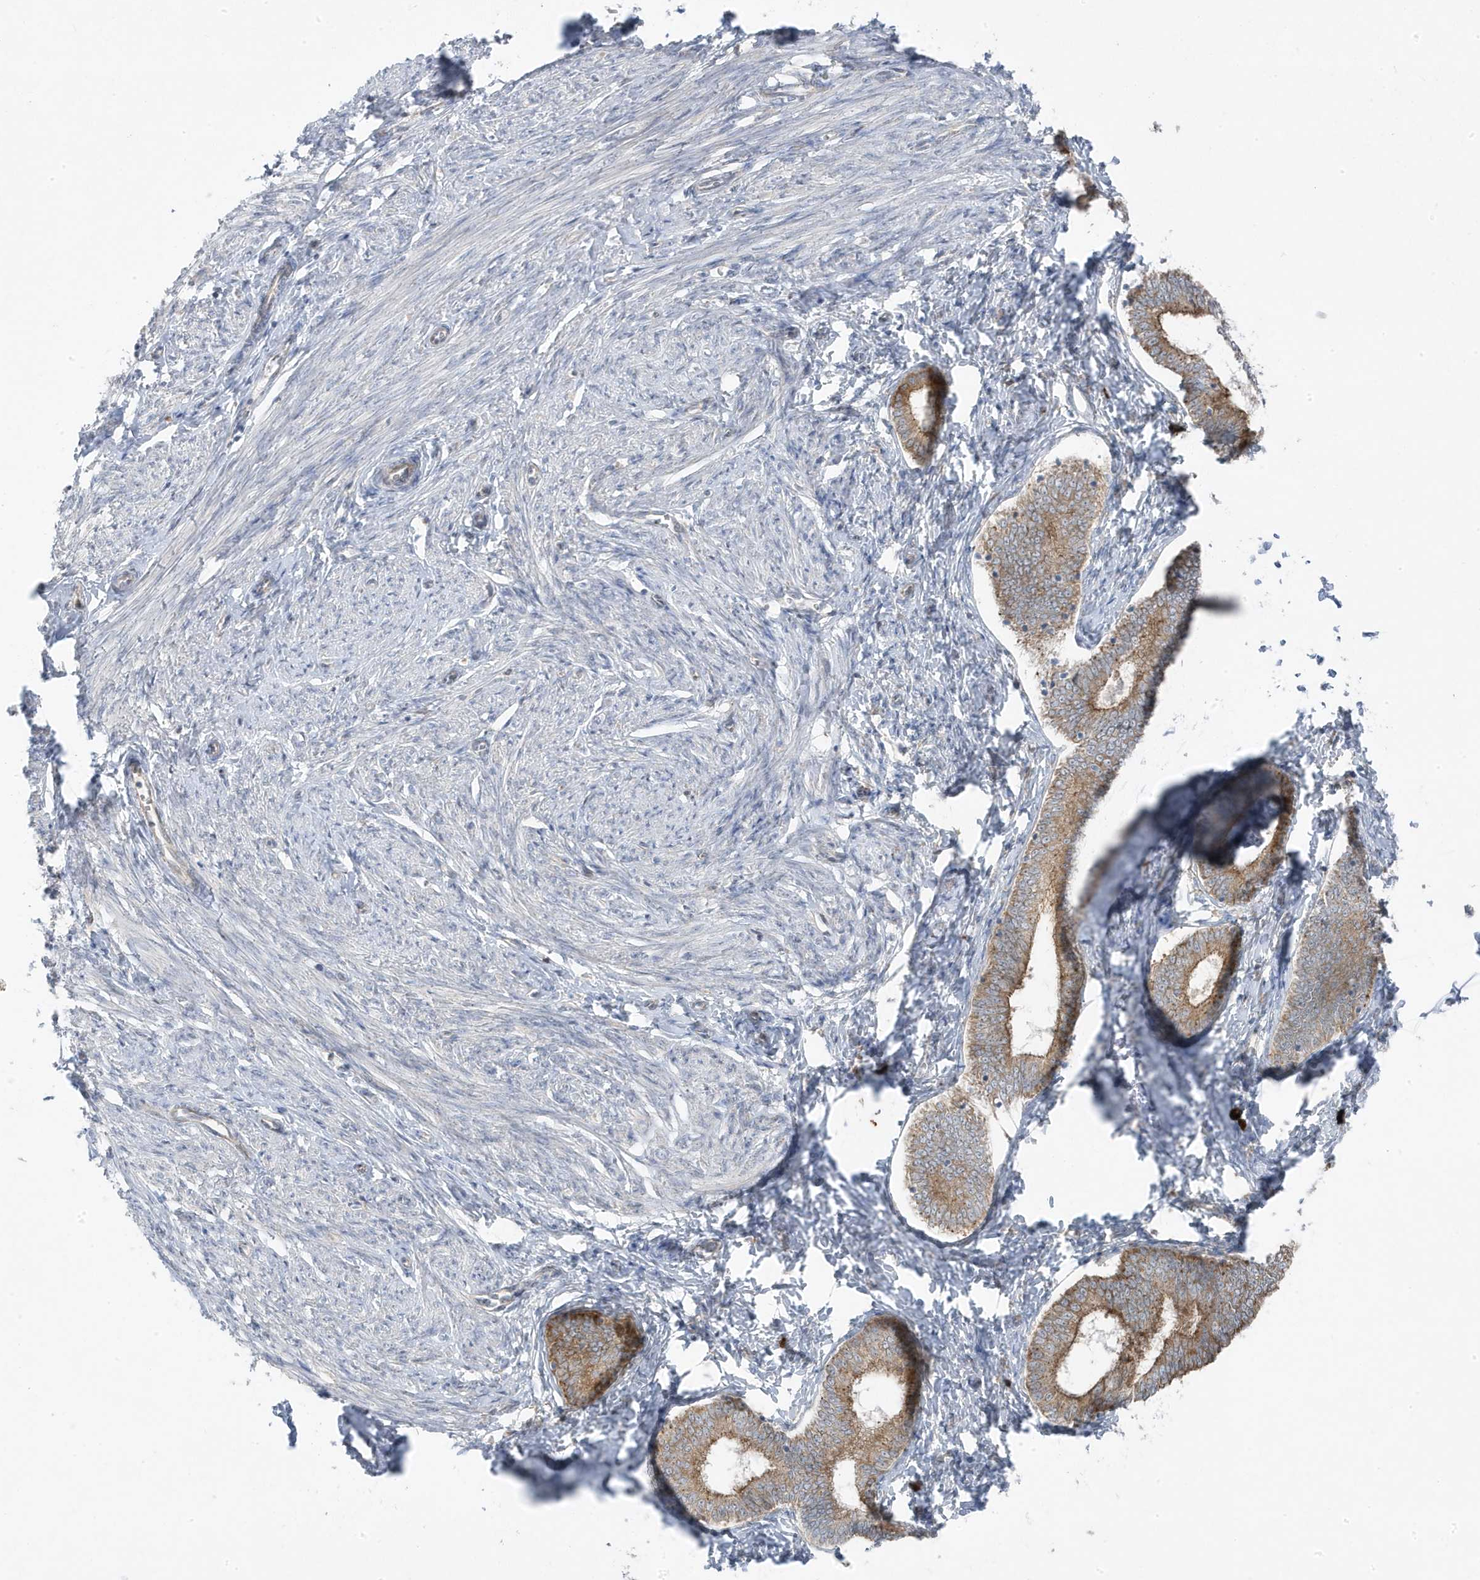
{"staining": {"intensity": "negative", "quantity": "none", "location": "none"}, "tissue": "endometrium", "cell_type": "Cells in endometrial stroma", "image_type": "normal", "snomed": [{"axis": "morphology", "description": "Normal tissue, NOS"}, {"axis": "topography", "description": "Endometrium"}], "caption": "Protein analysis of benign endometrium displays no significant expression in cells in endometrial stroma. (Stains: DAB IHC with hematoxylin counter stain, Microscopy: brightfield microscopy at high magnification).", "gene": "ZNF654", "patient": {"sex": "female", "age": 72}}